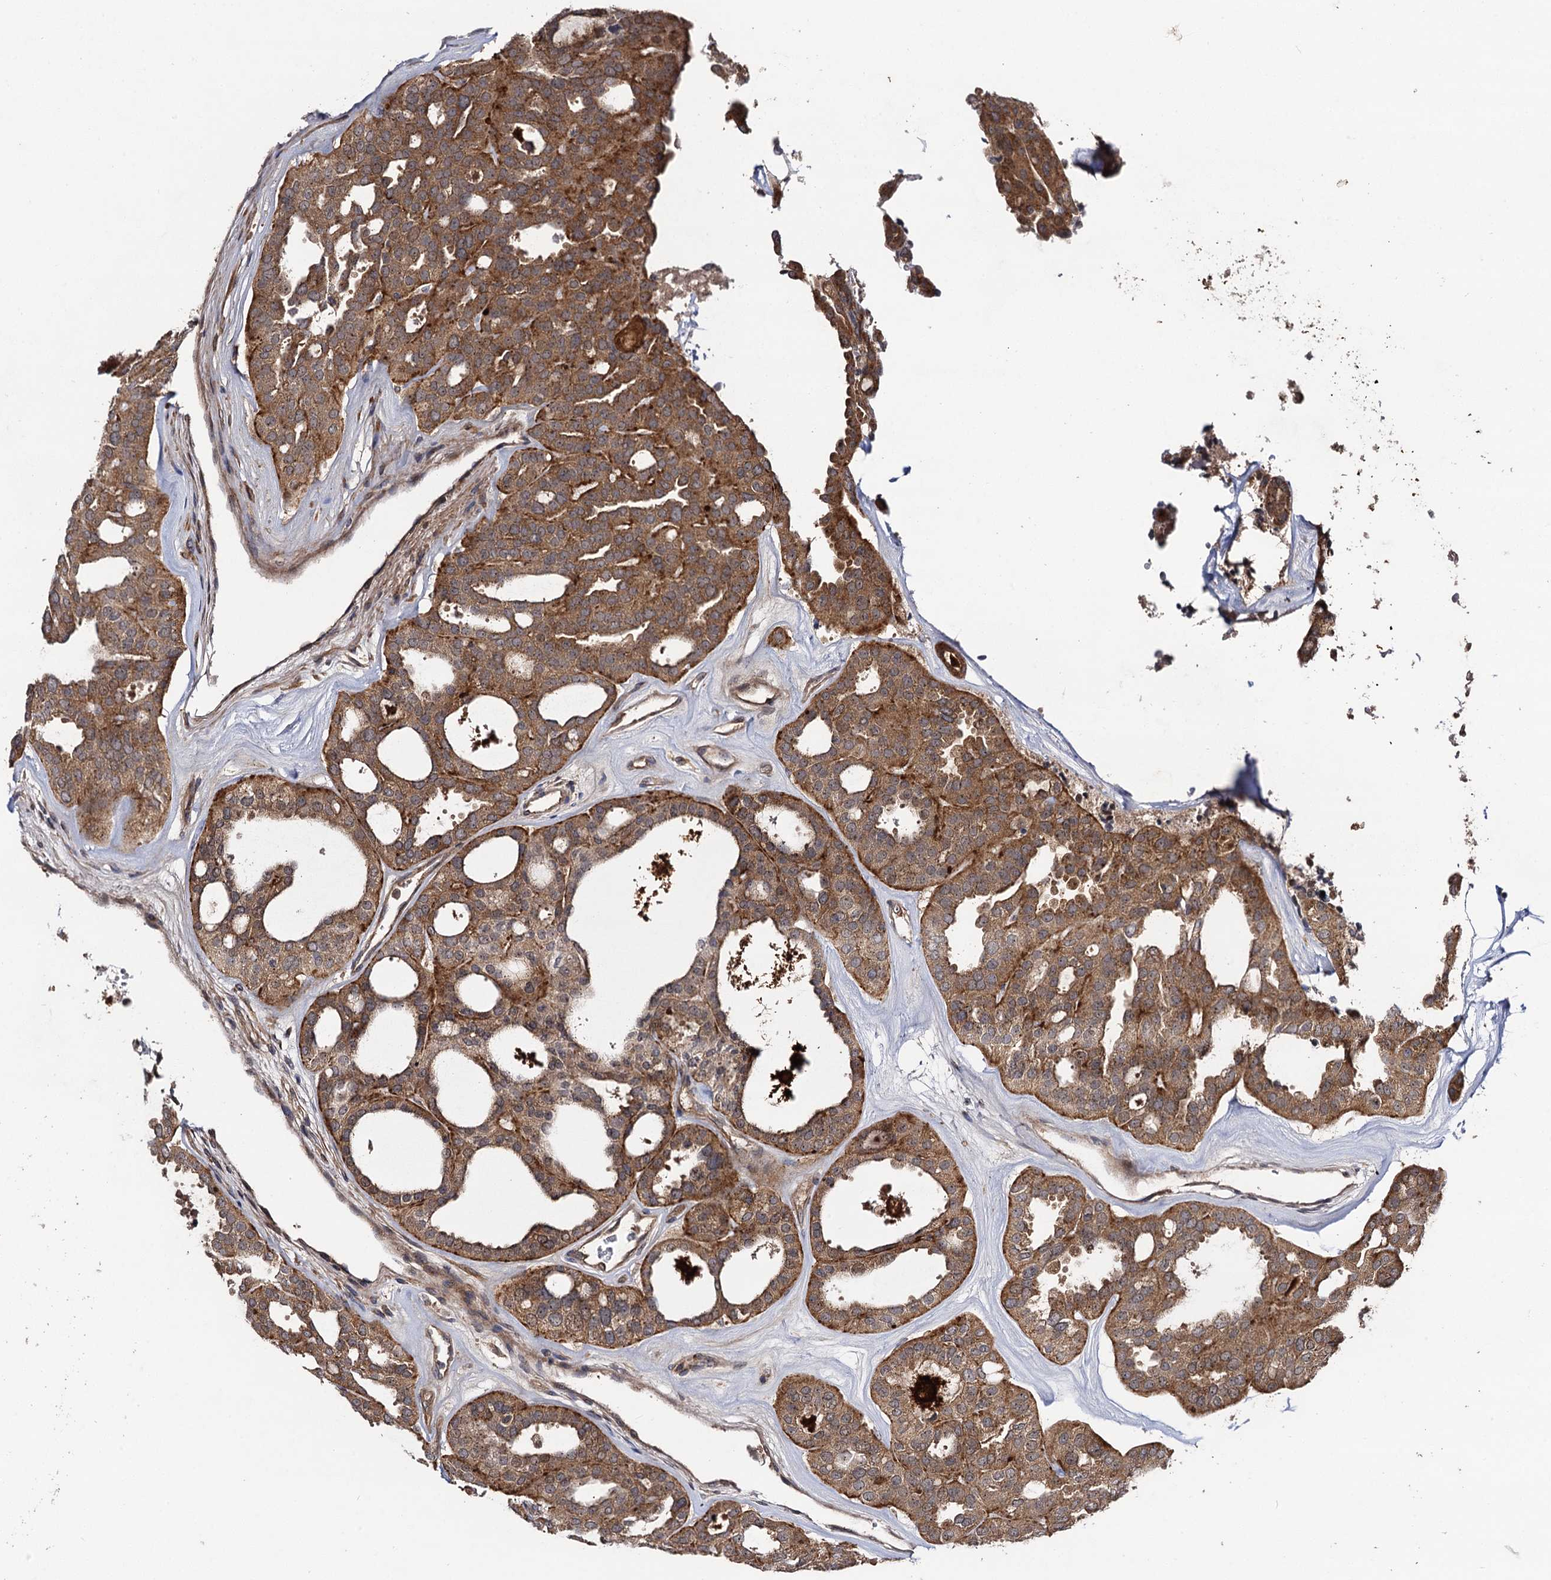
{"staining": {"intensity": "moderate", "quantity": ">75%", "location": "cytoplasmic/membranous"}, "tissue": "thyroid cancer", "cell_type": "Tumor cells", "image_type": "cancer", "snomed": [{"axis": "morphology", "description": "Follicular adenoma carcinoma, NOS"}, {"axis": "topography", "description": "Thyroid gland"}], "caption": "Moderate cytoplasmic/membranous staining is seen in approximately >75% of tumor cells in follicular adenoma carcinoma (thyroid).", "gene": "KXD1", "patient": {"sex": "male", "age": 75}}